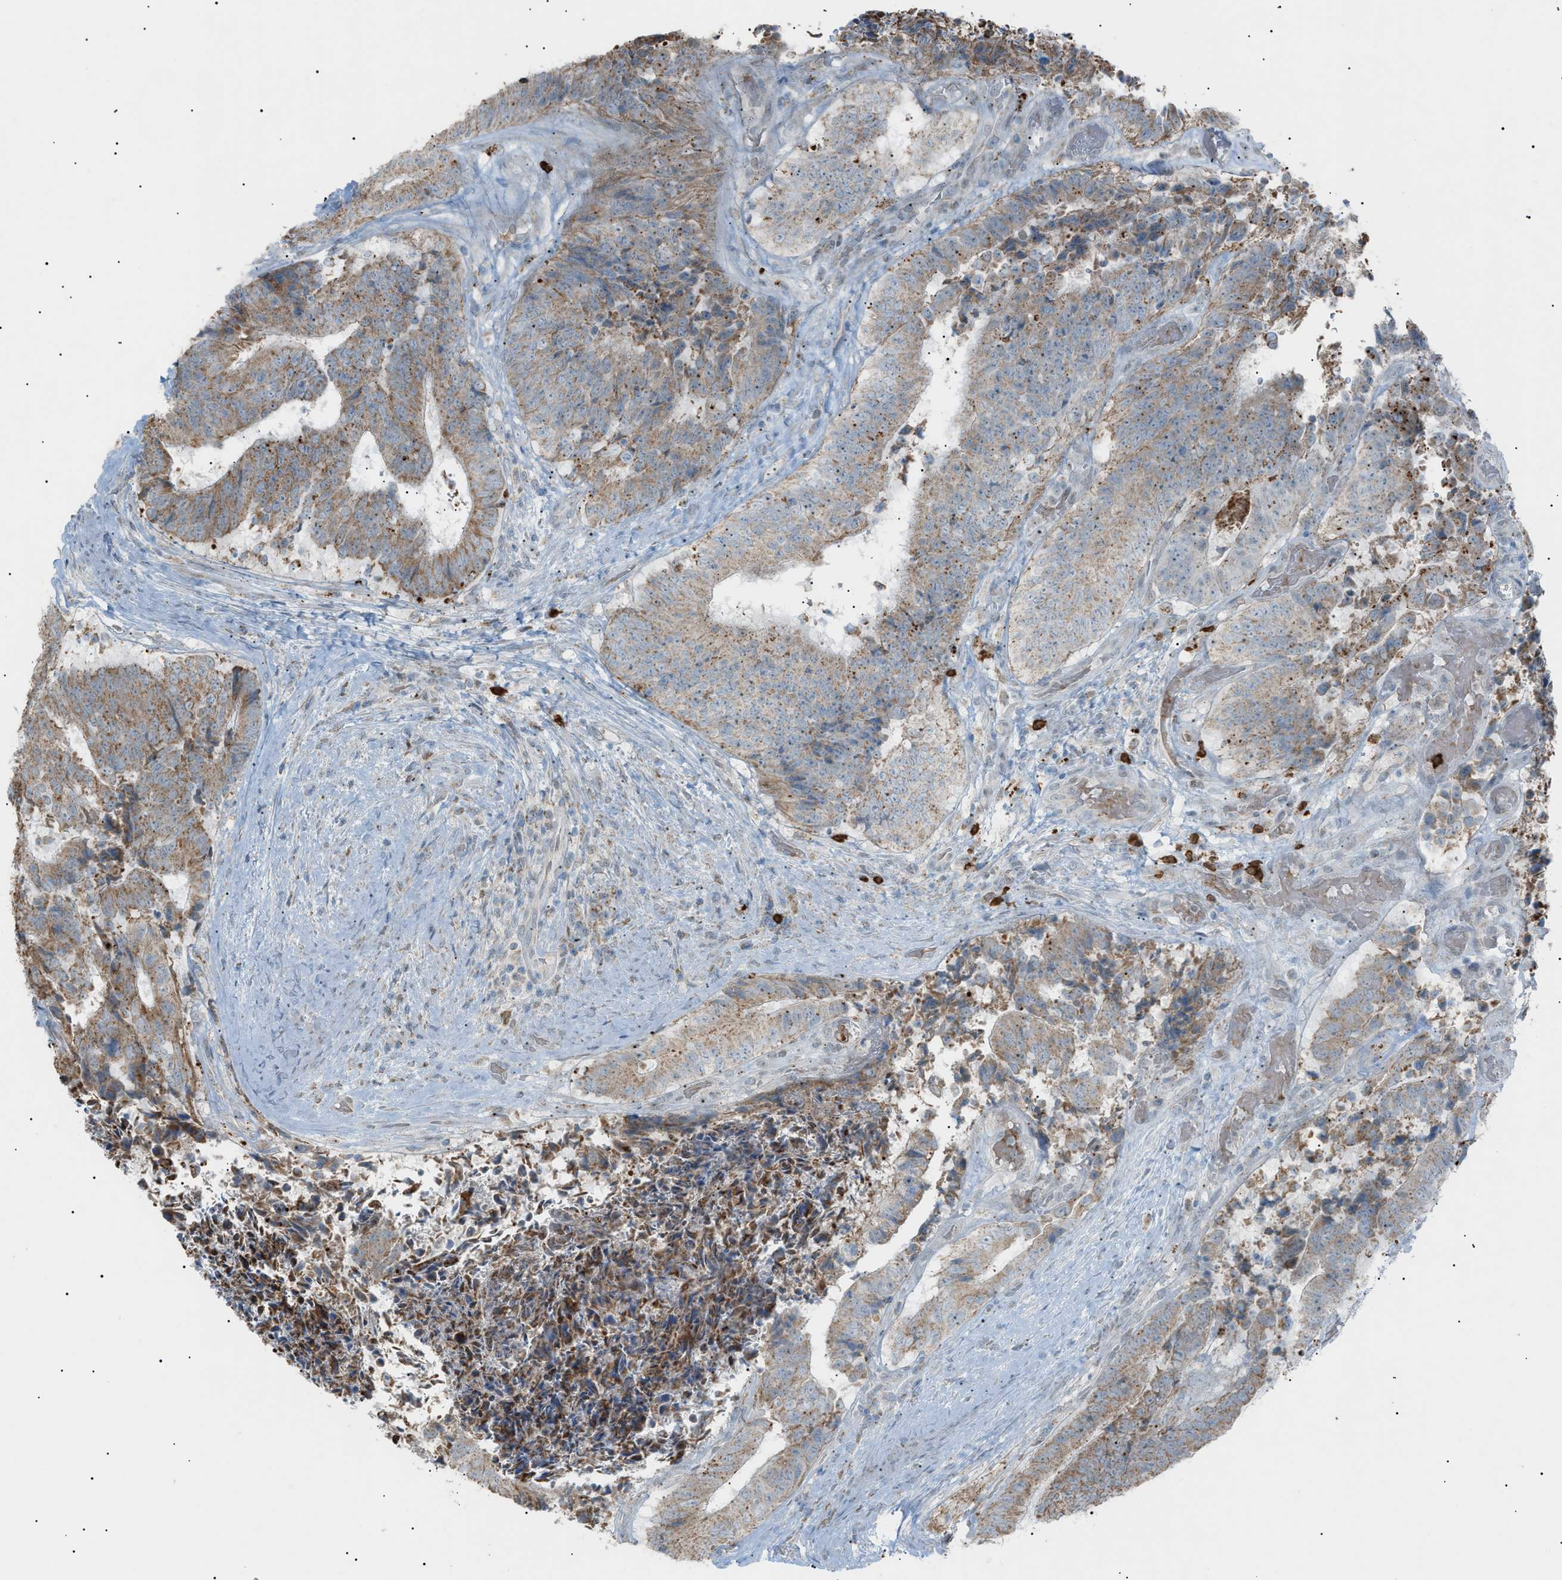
{"staining": {"intensity": "moderate", "quantity": ">75%", "location": "cytoplasmic/membranous"}, "tissue": "colorectal cancer", "cell_type": "Tumor cells", "image_type": "cancer", "snomed": [{"axis": "morphology", "description": "Adenocarcinoma, NOS"}, {"axis": "topography", "description": "Rectum"}], "caption": "Protein staining of colorectal cancer tissue demonstrates moderate cytoplasmic/membranous staining in approximately >75% of tumor cells.", "gene": "ZNF516", "patient": {"sex": "male", "age": 72}}